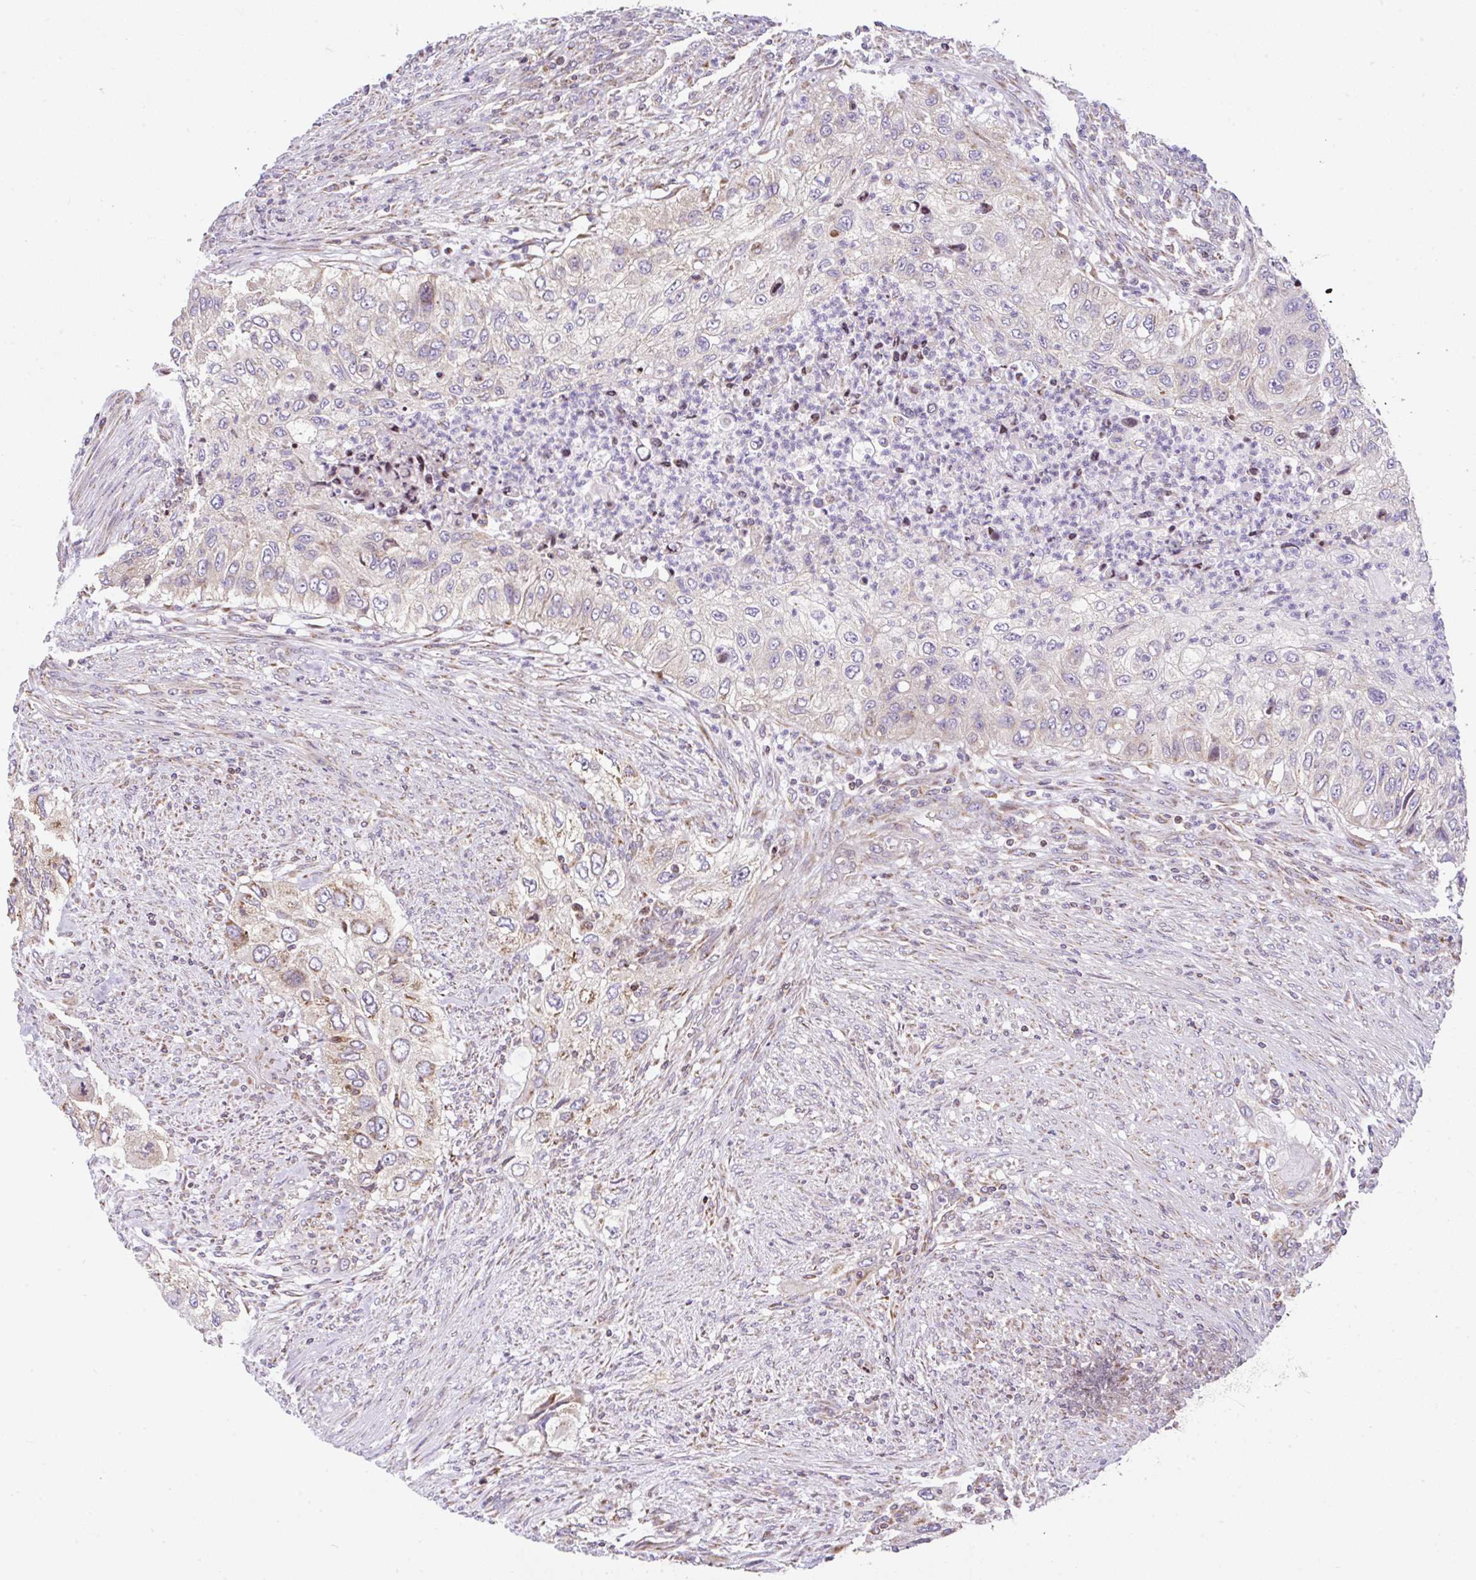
{"staining": {"intensity": "weak", "quantity": "<25%", "location": "cytoplasmic/membranous"}, "tissue": "urothelial cancer", "cell_type": "Tumor cells", "image_type": "cancer", "snomed": [{"axis": "morphology", "description": "Urothelial carcinoma, High grade"}, {"axis": "topography", "description": "Urinary bladder"}], "caption": "There is no significant positivity in tumor cells of urothelial carcinoma (high-grade).", "gene": "FIGNL1", "patient": {"sex": "female", "age": 60}}